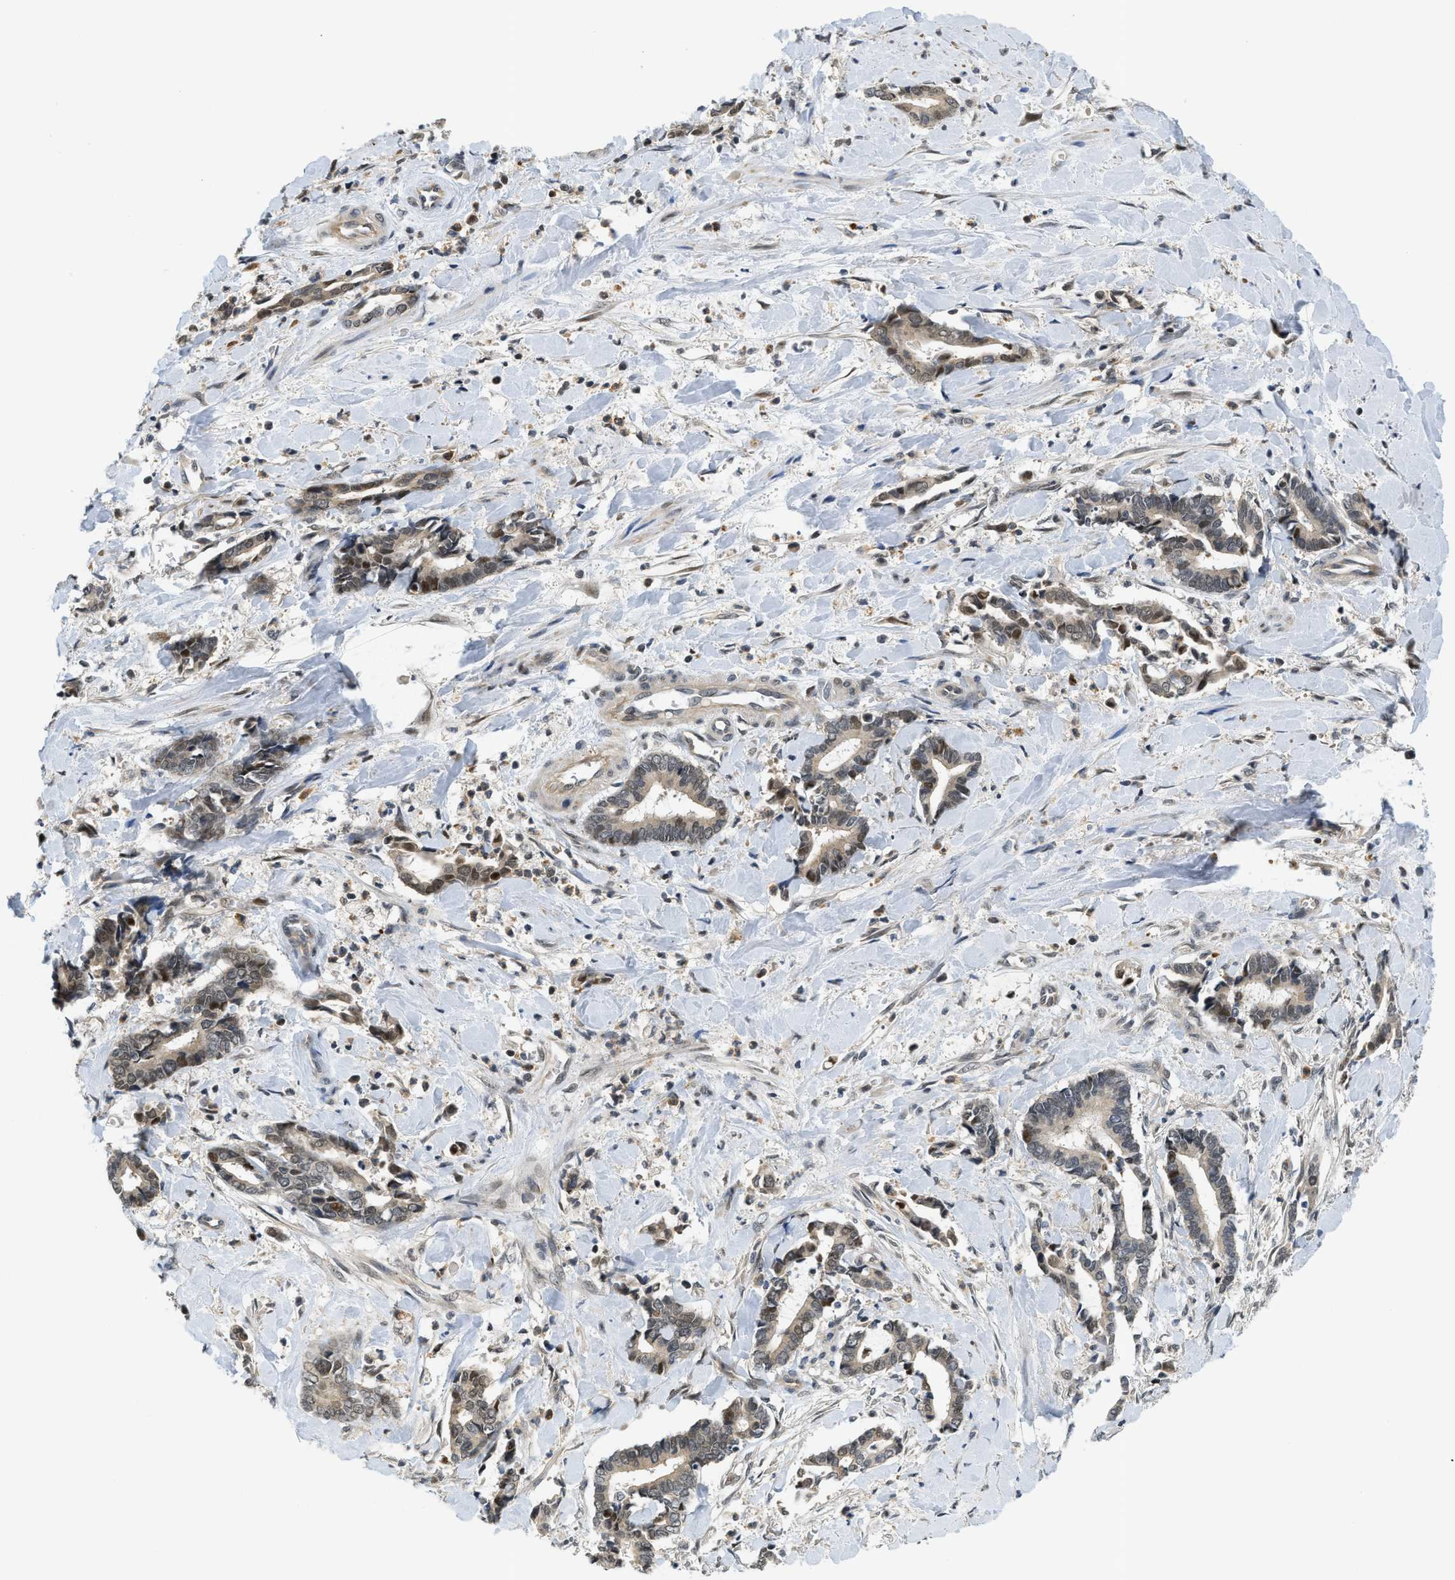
{"staining": {"intensity": "moderate", "quantity": "<25%", "location": "nuclear"}, "tissue": "cervical cancer", "cell_type": "Tumor cells", "image_type": "cancer", "snomed": [{"axis": "morphology", "description": "Adenocarcinoma, NOS"}, {"axis": "topography", "description": "Cervix"}], "caption": "This is a micrograph of immunohistochemistry staining of cervical cancer (adenocarcinoma), which shows moderate expression in the nuclear of tumor cells.", "gene": "KMT2A", "patient": {"sex": "female", "age": 44}}